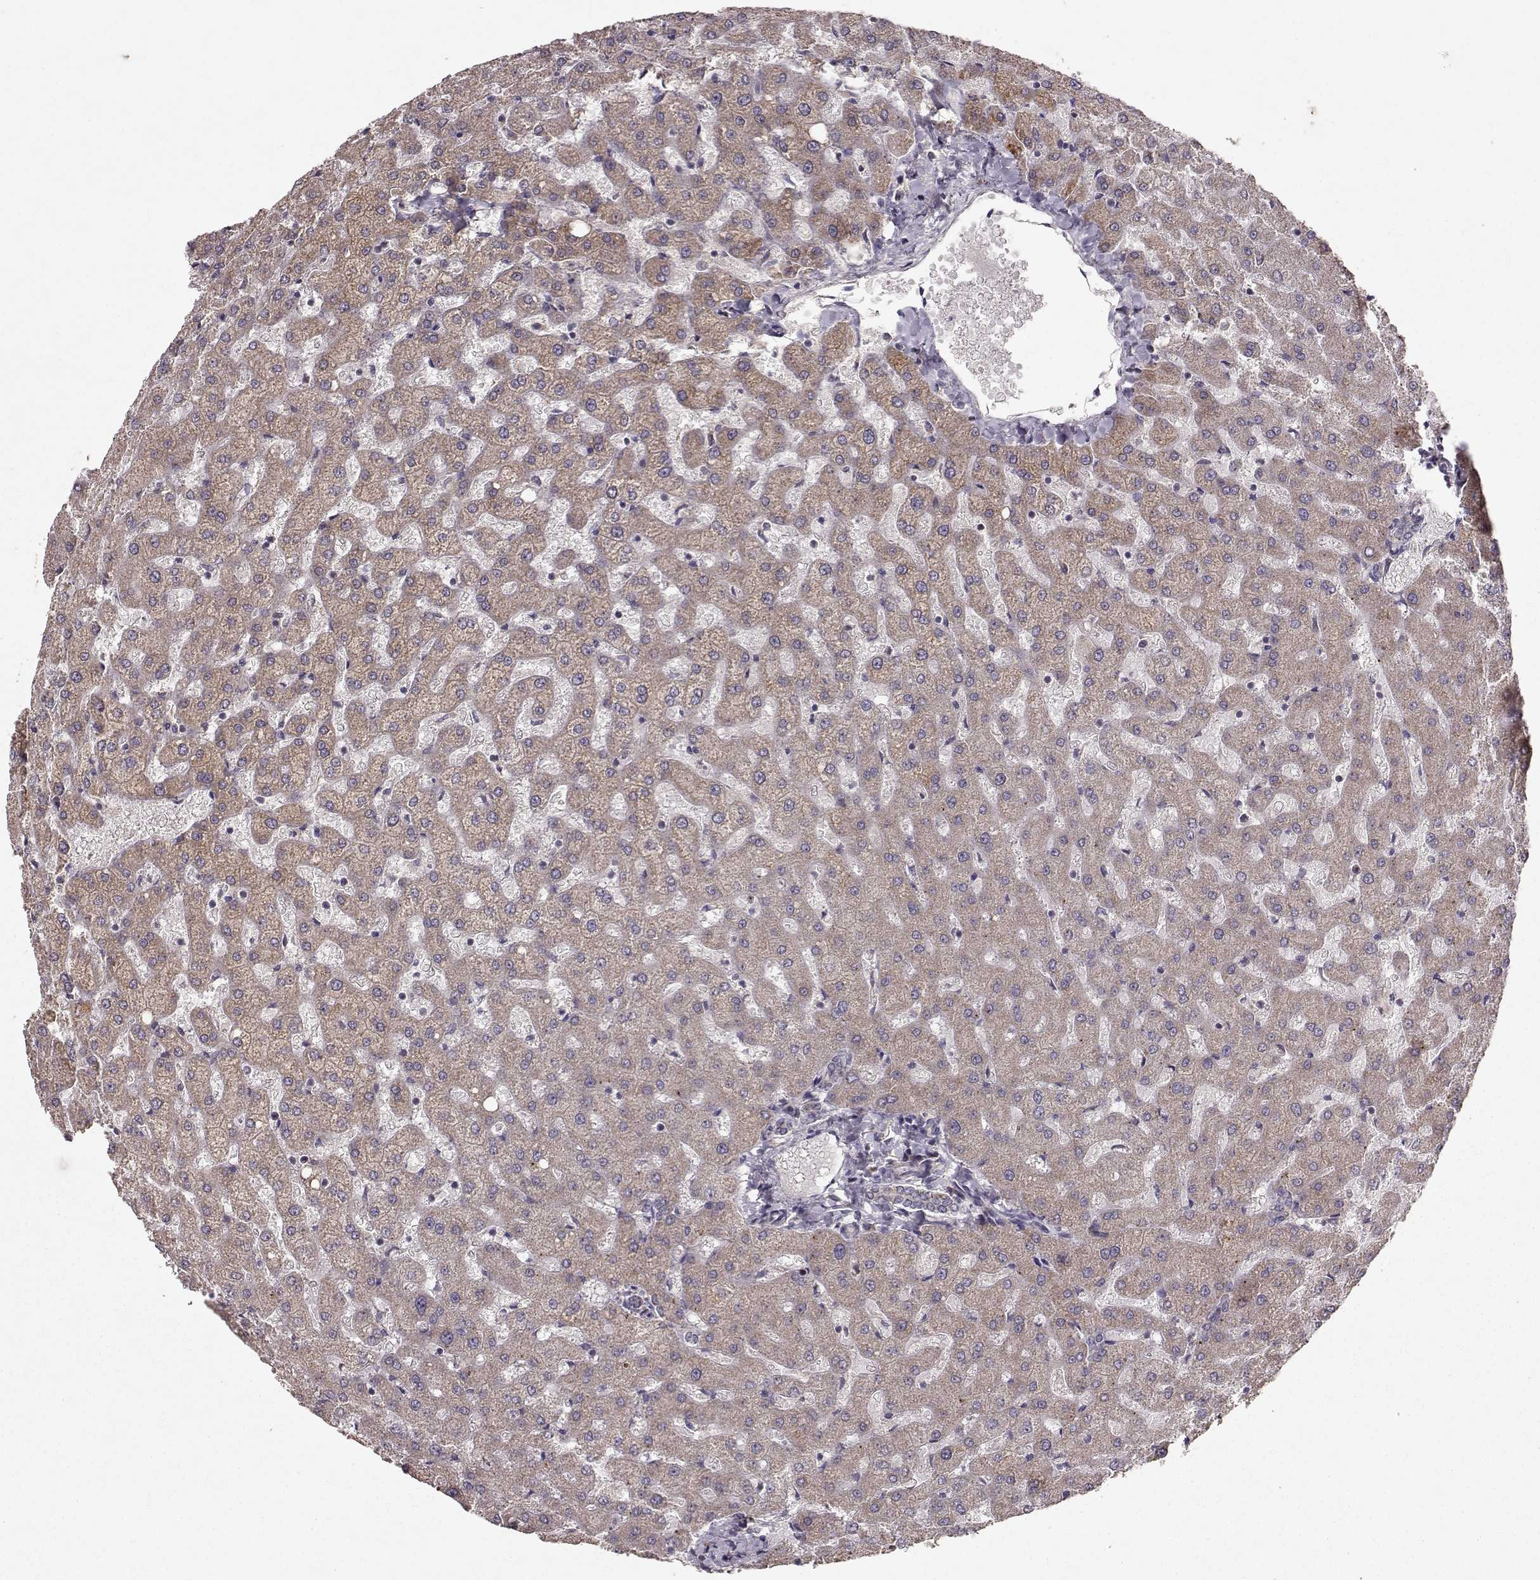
{"staining": {"intensity": "weak", "quantity": ">75%", "location": "cytoplasmic/membranous"}, "tissue": "liver", "cell_type": "Cholangiocytes", "image_type": "normal", "snomed": [{"axis": "morphology", "description": "Normal tissue, NOS"}, {"axis": "topography", "description": "Liver"}], "caption": "Immunohistochemical staining of unremarkable human liver shows low levels of weak cytoplasmic/membranous expression in about >75% of cholangiocytes.", "gene": "CMTM3", "patient": {"sex": "female", "age": 50}}